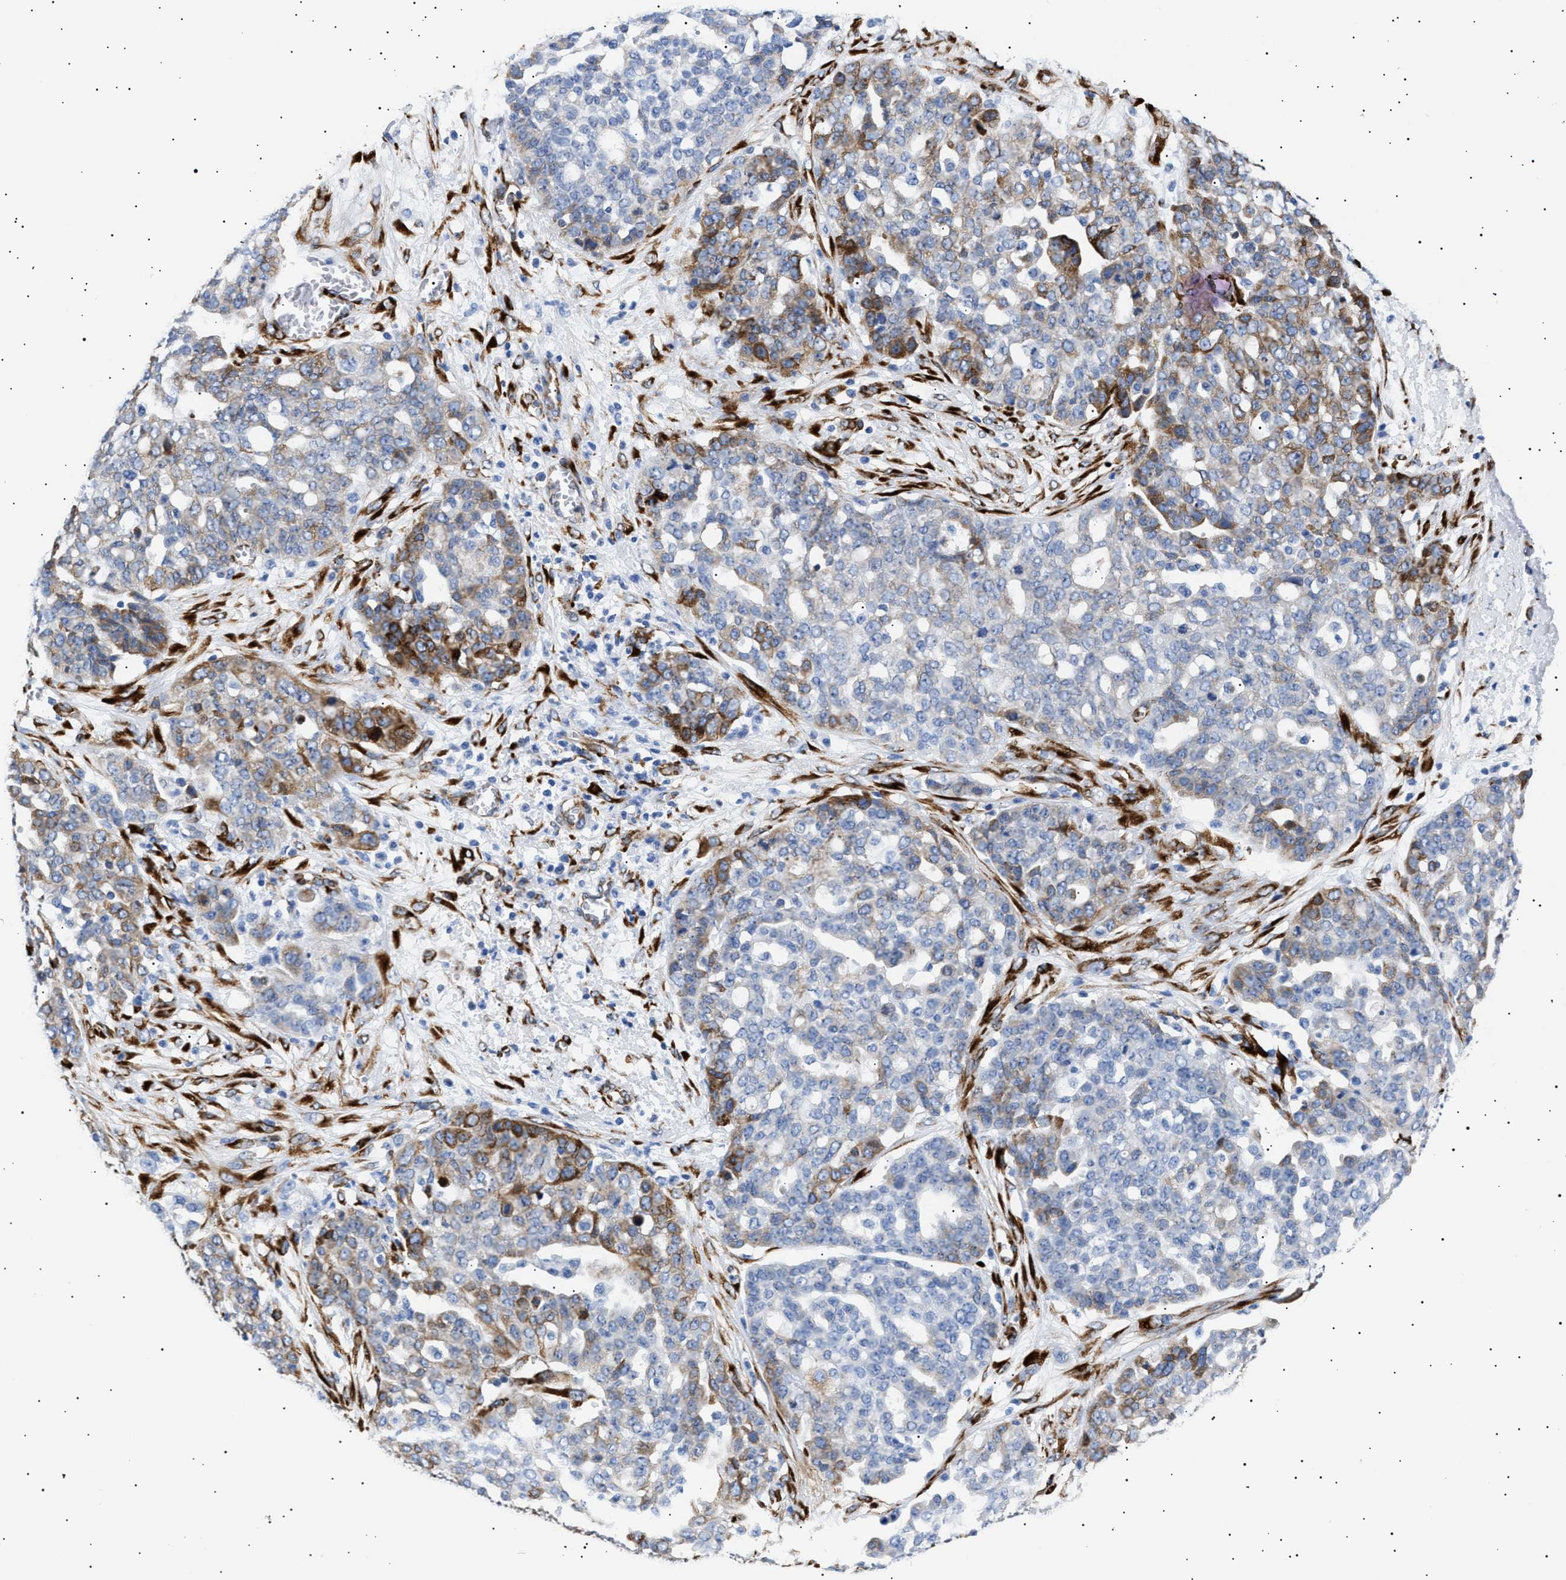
{"staining": {"intensity": "moderate", "quantity": "<25%", "location": "cytoplasmic/membranous"}, "tissue": "ovarian cancer", "cell_type": "Tumor cells", "image_type": "cancer", "snomed": [{"axis": "morphology", "description": "Cystadenocarcinoma, serous, NOS"}, {"axis": "topography", "description": "Soft tissue"}, {"axis": "topography", "description": "Ovary"}], "caption": "A brown stain shows moderate cytoplasmic/membranous expression of a protein in ovarian cancer tumor cells.", "gene": "HEMGN", "patient": {"sex": "female", "age": 57}}